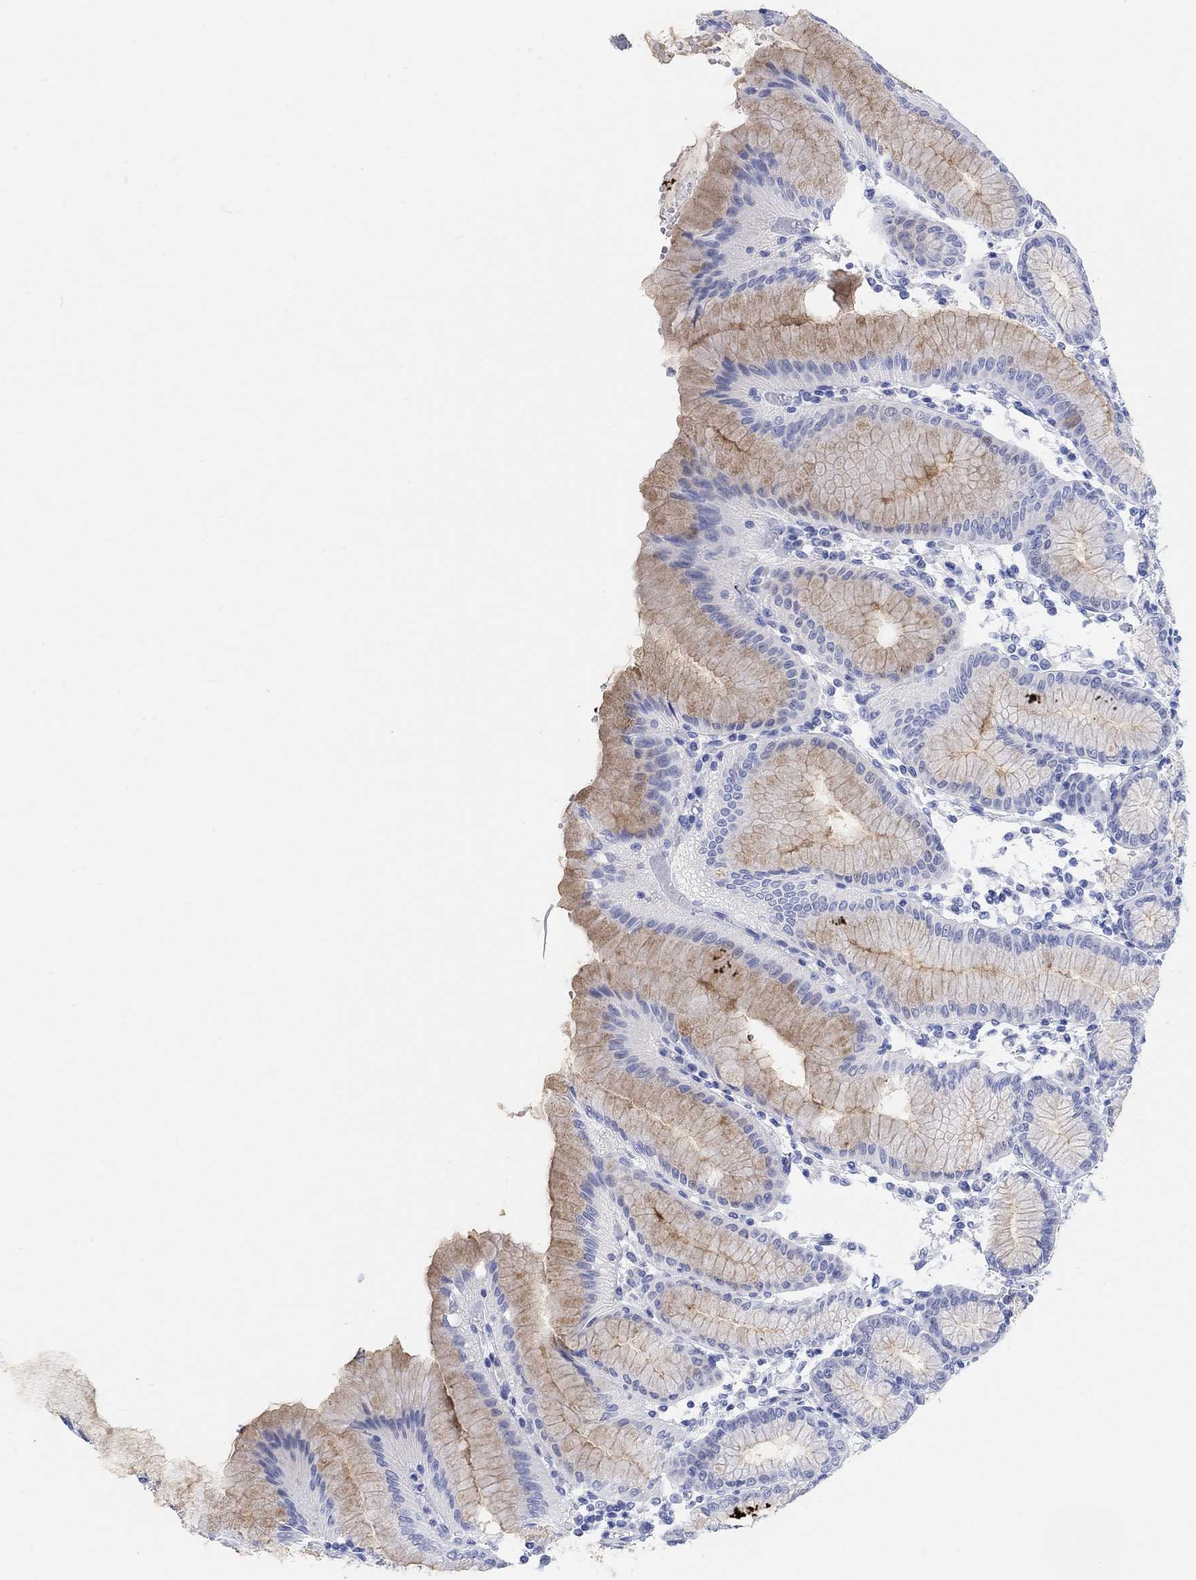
{"staining": {"intensity": "moderate", "quantity": "<25%", "location": "cytoplasmic/membranous"}, "tissue": "stomach", "cell_type": "Glandular cells", "image_type": "normal", "snomed": [{"axis": "morphology", "description": "Normal tissue, NOS"}, {"axis": "topography", "description": "Skeletal muscle"}, {"axis": "topography", "description": "Stomach"}], "caption": "Brown immunohistochemical staining in benign human stomach reveals moderate cytoplasmic/membranous positivity in approximately <25% of glandular cells. (DAB IHC, brown staining for protein, blue staining for nuclei).", "gene": "XIRP2", "patient": {"sex": "female", "age": 57}}